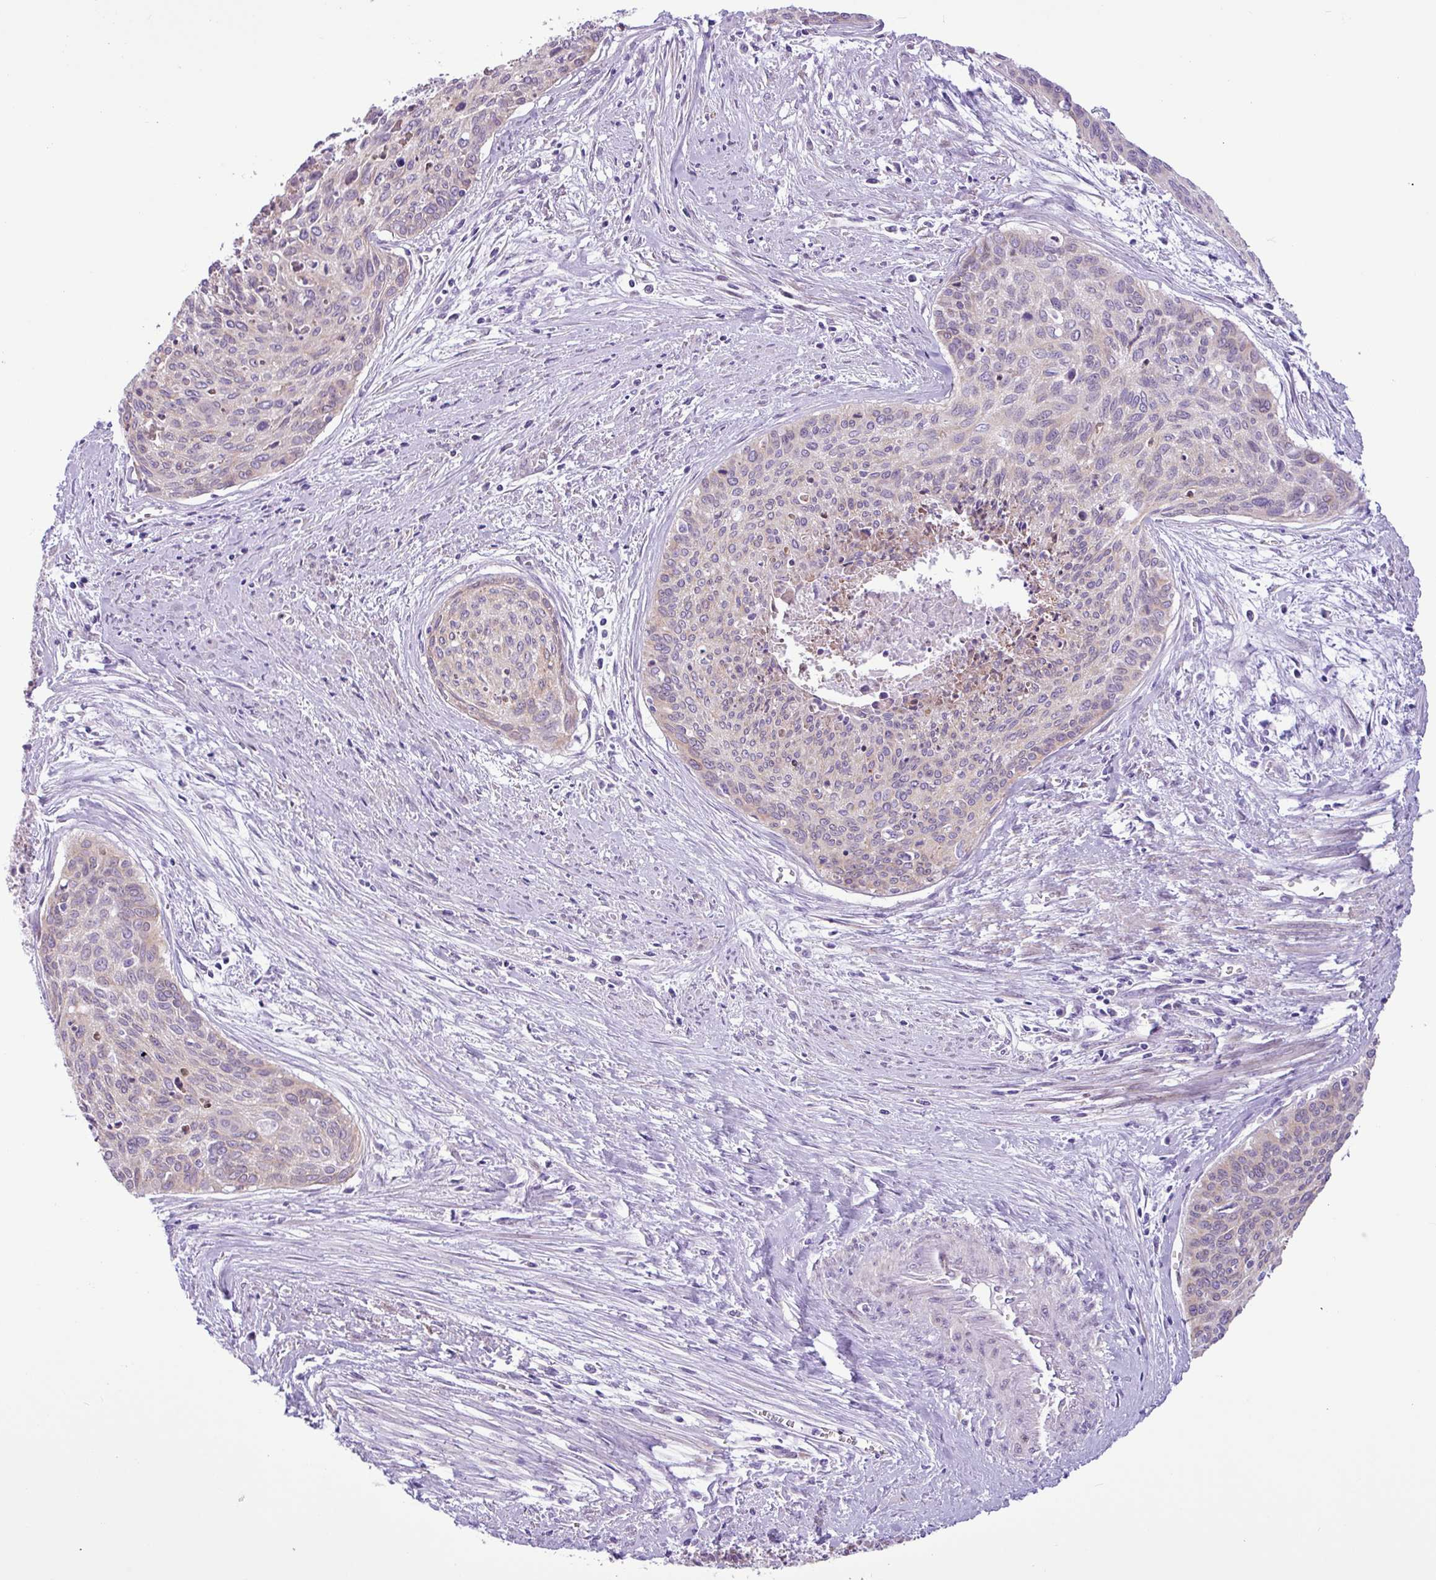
{"staining": {"intensity": "weak", "quantity": "<25%", "location": "cytoplasmic/membranous"}, "tissue": "cervical cancer", "cell_type": "Tumor cells", "image_type": "cancer", "snomed": [{"axis": "morphology", "description": "Squamous cell carcinoma, NOS"}, {"axis": "topography", "description": "Cervix"}], "caption": "High magnification brightfield microscopy of squamous cell carcinoma (cervical) stained with DAB (brown) and counterstained with hematoxylin (blue): tumor cells show no significant positivity.", "gene": "SLC38A1", "patient": {"sex": "female", "age": 55}}